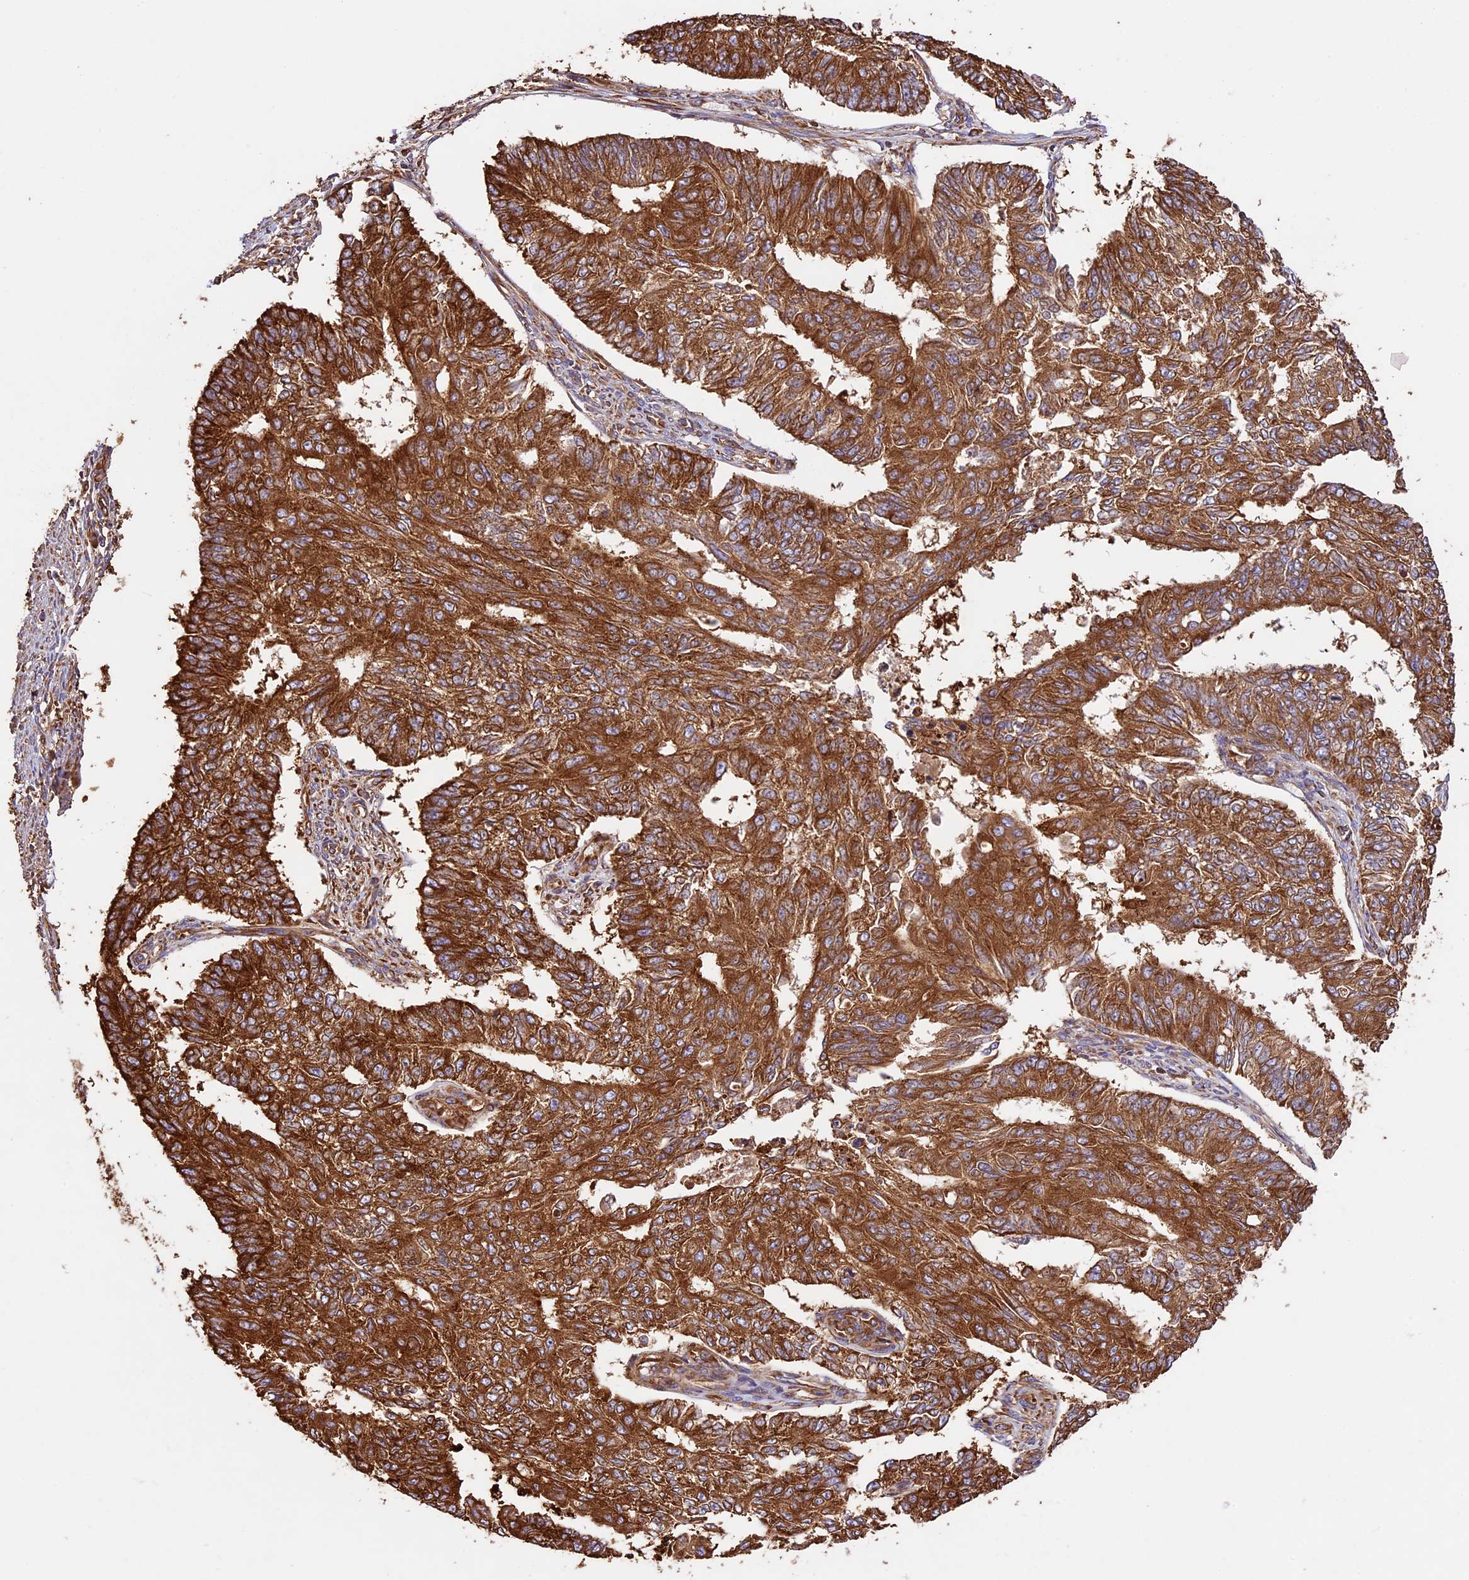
{"staining": {"intensity": "strong", "quantity": ">75%", "location": "cytoplasmic/membranous"}, "tissue": "endometrial cancer", "cell_type": "Tumor cells", "image_type": "cancer", "snomed": [{"axis": "morphology", "description": "Adenocarcinoma, NOS"}, {"axis": "topography", "description": "Endometrium"}], "caption": "A brown stain labels strong cytoplasmic/membranous positivity of a protein in adenocarcinoma (endometrial) tumor cells.", "gene": "KARS1", "patient": {"sex": "female", "age": 32}}